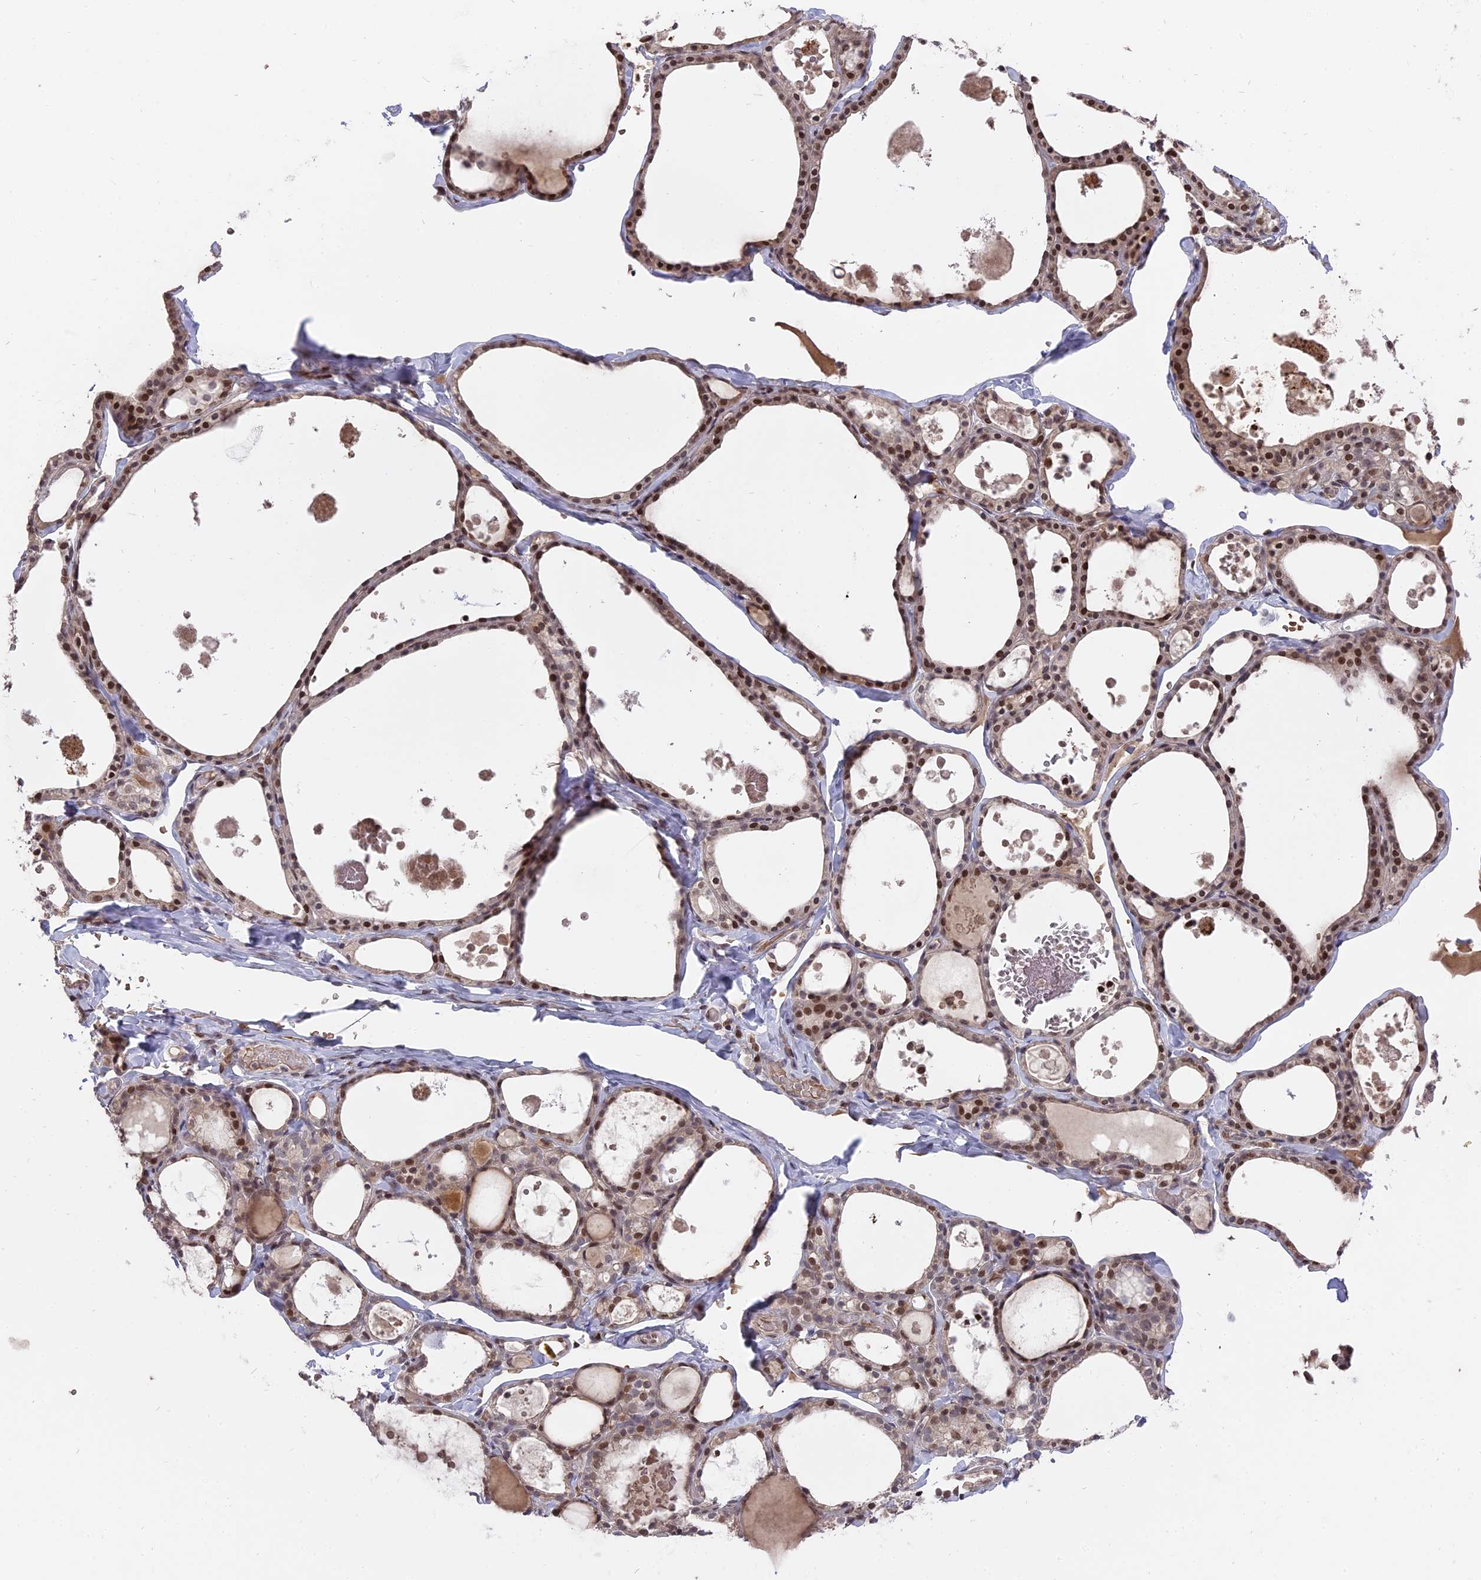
{"staining": {"intensity": "moderate", "quantity": "25%-75%", "location": "nuclear"}, "tissue": "thyroid gland", "cell_type": "Glandular cells", "image_type": "normal", "snomed": [{"axis": "morphology", "description": "Normal tissue, NOS"}, {"axis": "topography", "description": "Thyroid gland"}], "caption": "Normal thyroid gland reveals moderate nuclear staining in about 25%-75% of glandular cells.", "gene": "NR1H3", "patient": {"sex": "male", "age": 56}}